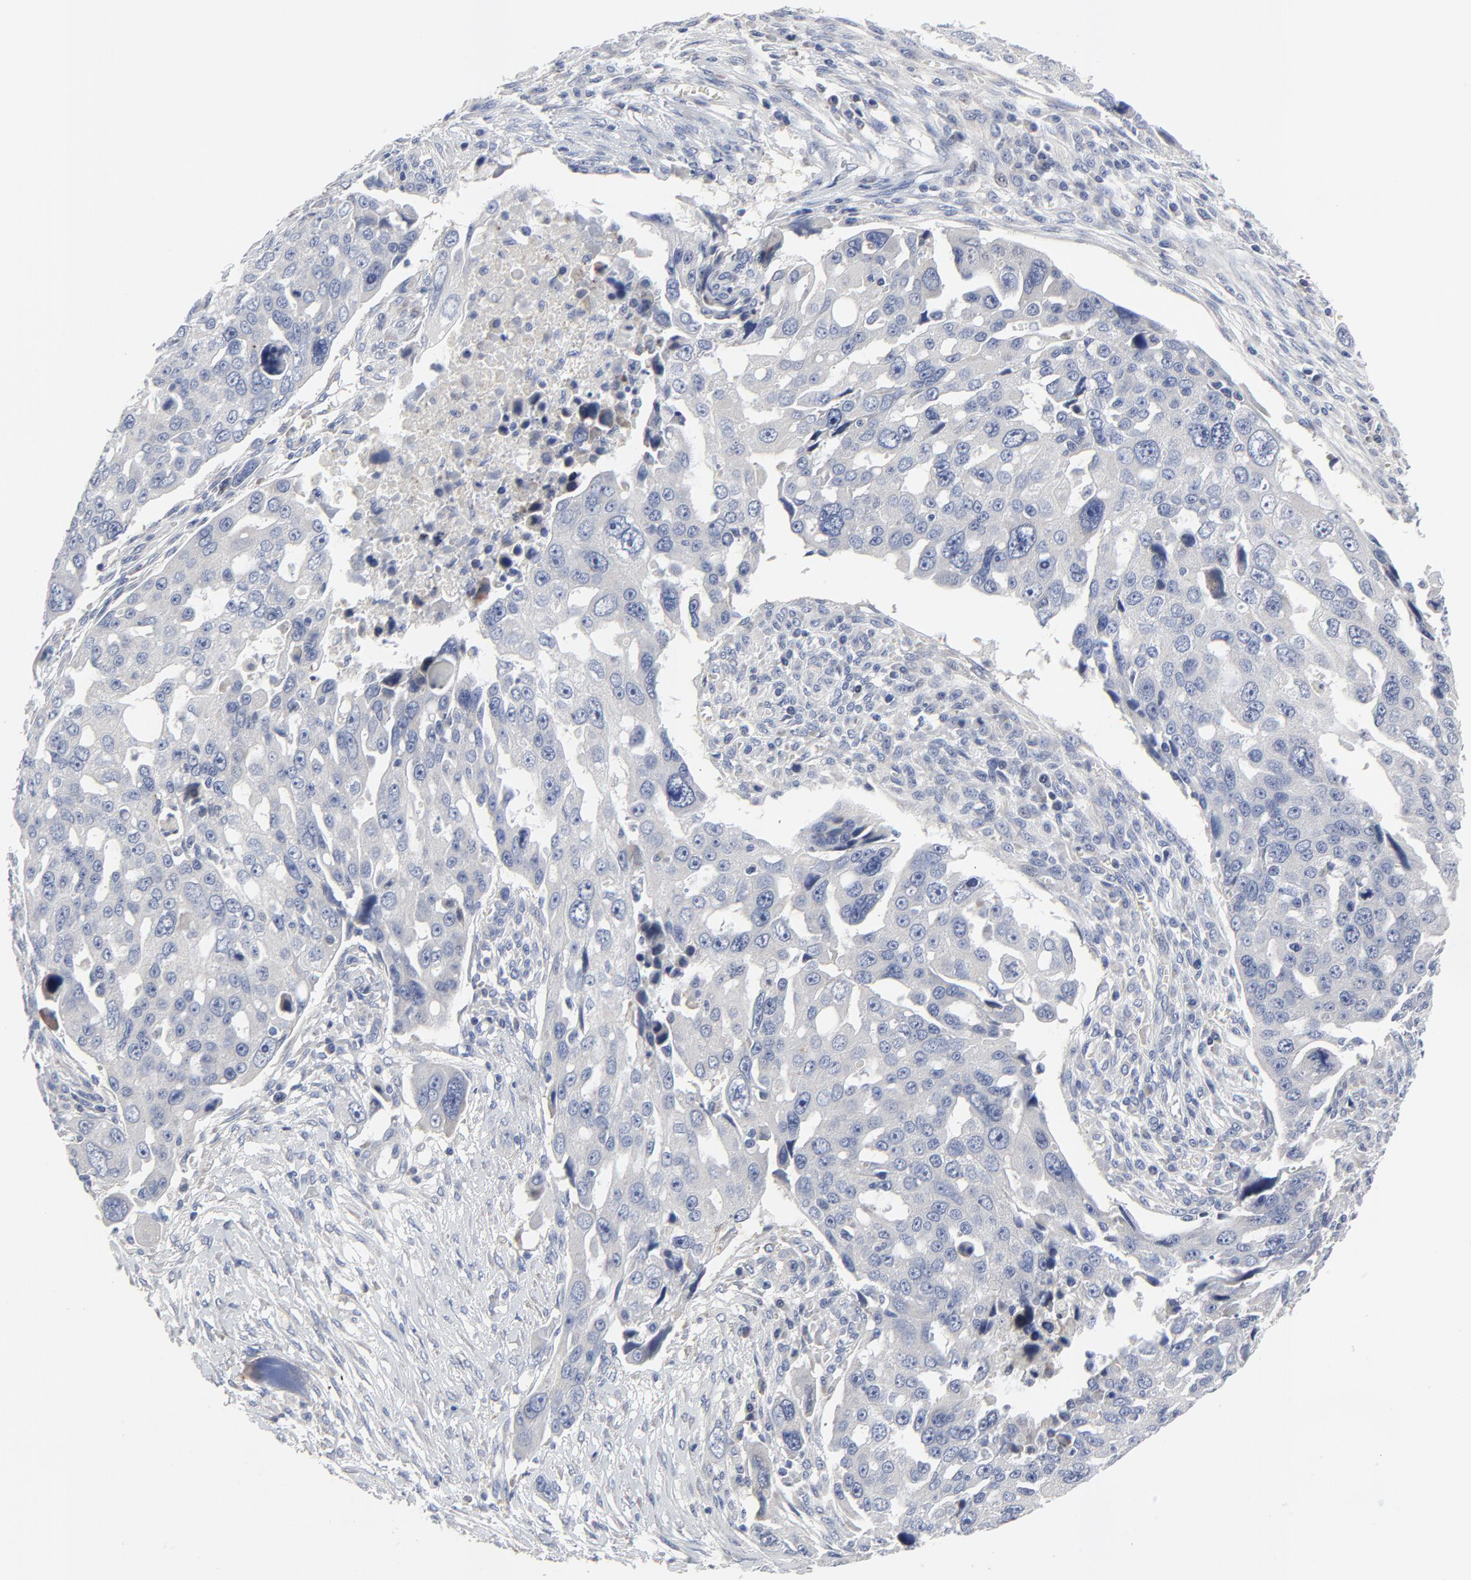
{"staining": {"intensity": "negative", "quantity": "none", "location": "none"}, "tissue": "ovarian cancer", "cell_type": "Tumor cells", "image_type": "cancer", "snomed": [{"axis": "morphology", "description": "Carcinoma, endometroid"}, {"axis": "topography", "description": "Ovary"}], "caption": "An image of human ovarian cancer is negative for staining in tumor cells.", "gene": "NLGN3", "patient": {"sex": "female", "age": 75}}